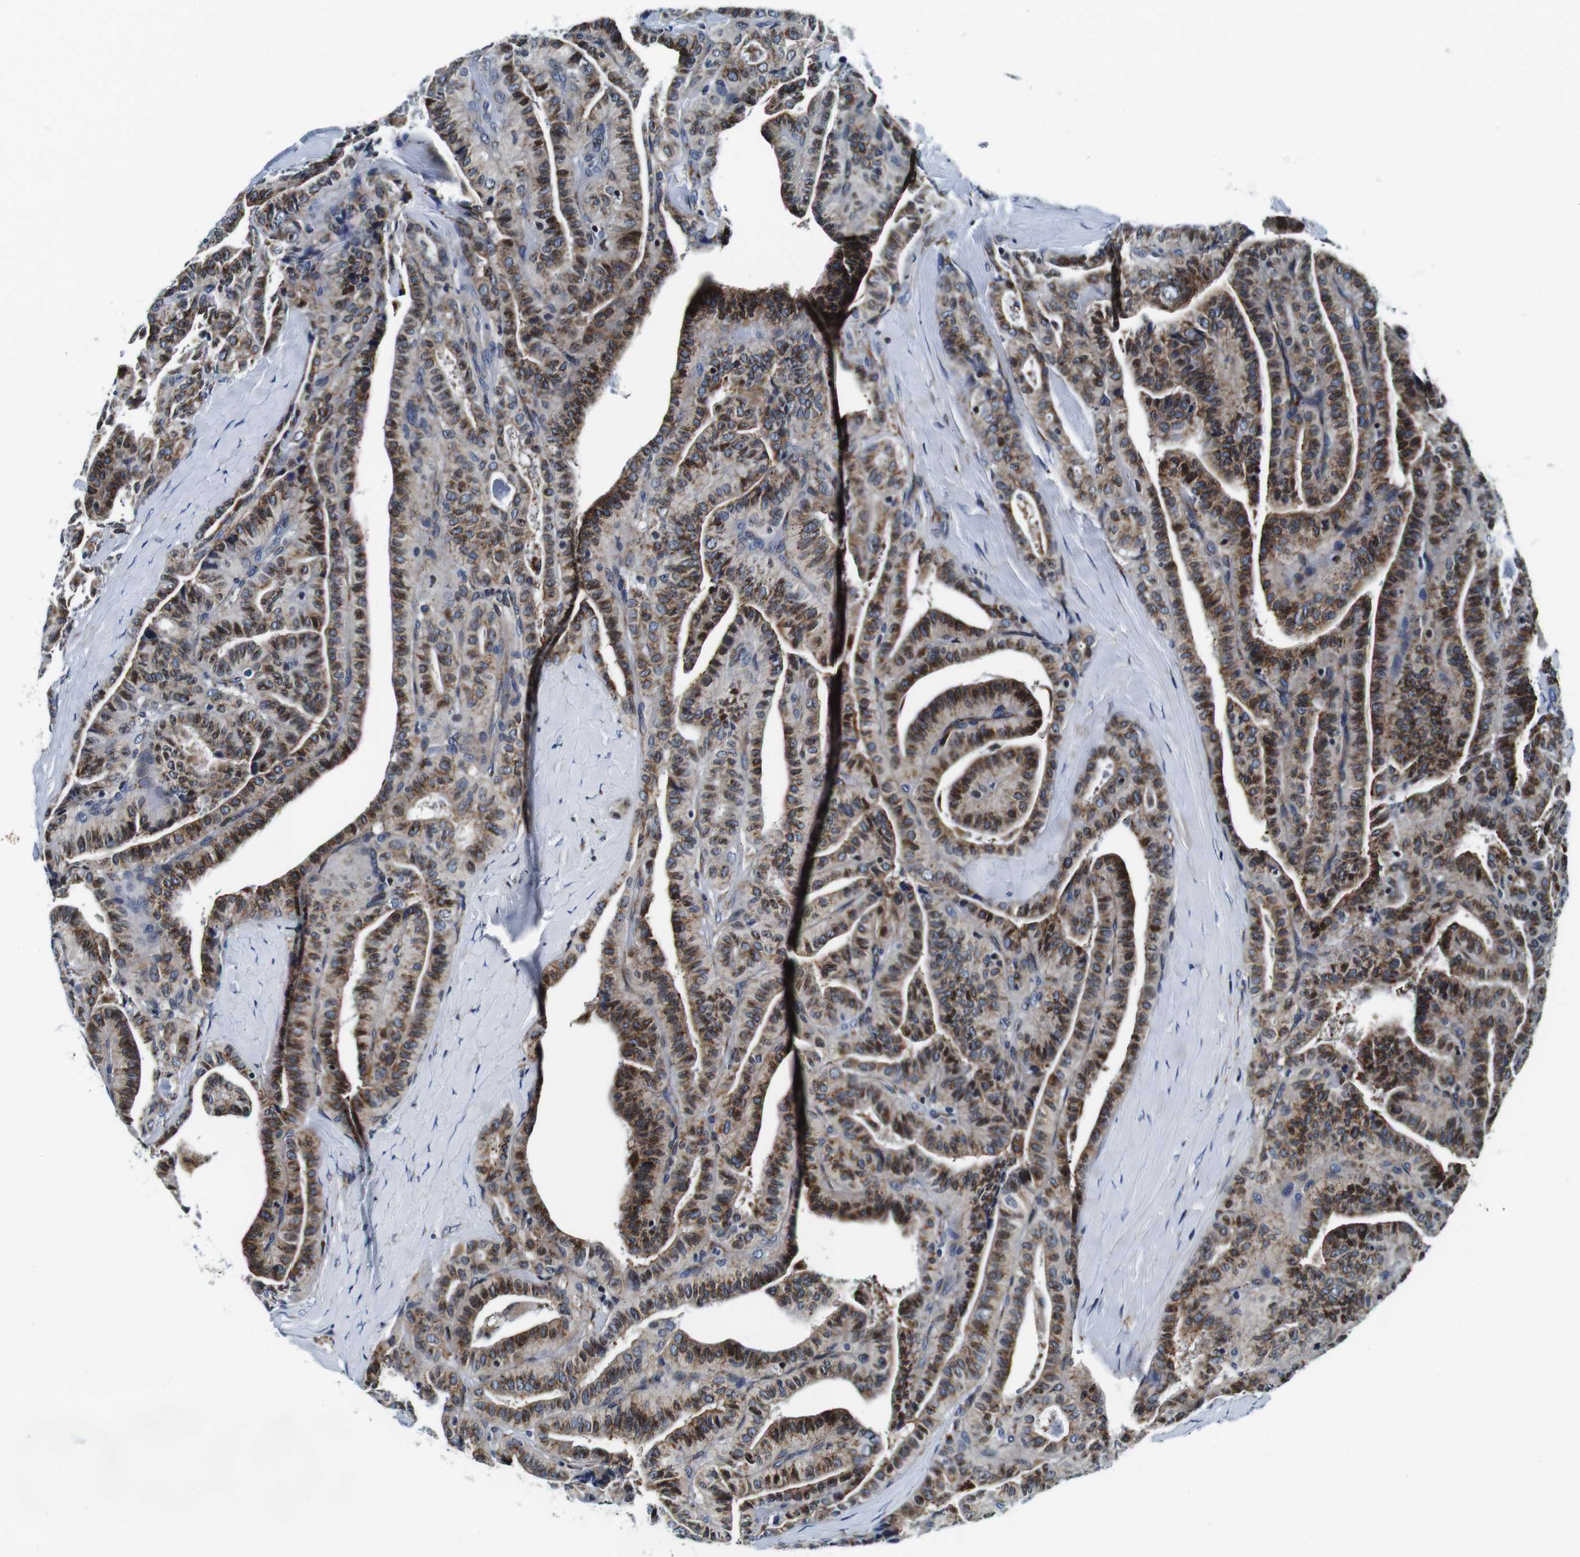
{"staining": {"intensity": "strong", "quantity": ">75%", "location": "cytoplasmic/membranous"}, "tissue": "thyroid cancer", "cell_type": "Tumor cells", "image_type": "cancer", "snomed": [{"axis": "morphology", "description": "Papillary adenocarcinoma, NOS"}, {"axis": "topography", "description": "Thyroid gland"}], "caption": "An immunohistochemistry image of tumor tissue is shown. Protein staining in brown labels strong cytoplasmic/membranous positivity in thyroid papillary adenocarcinoma within tumor cells. Ihc stains the protein in brown and the nuclei are stained blue.", "gene": "FAR2", "patient": {"sex": "male", "age": 77}}